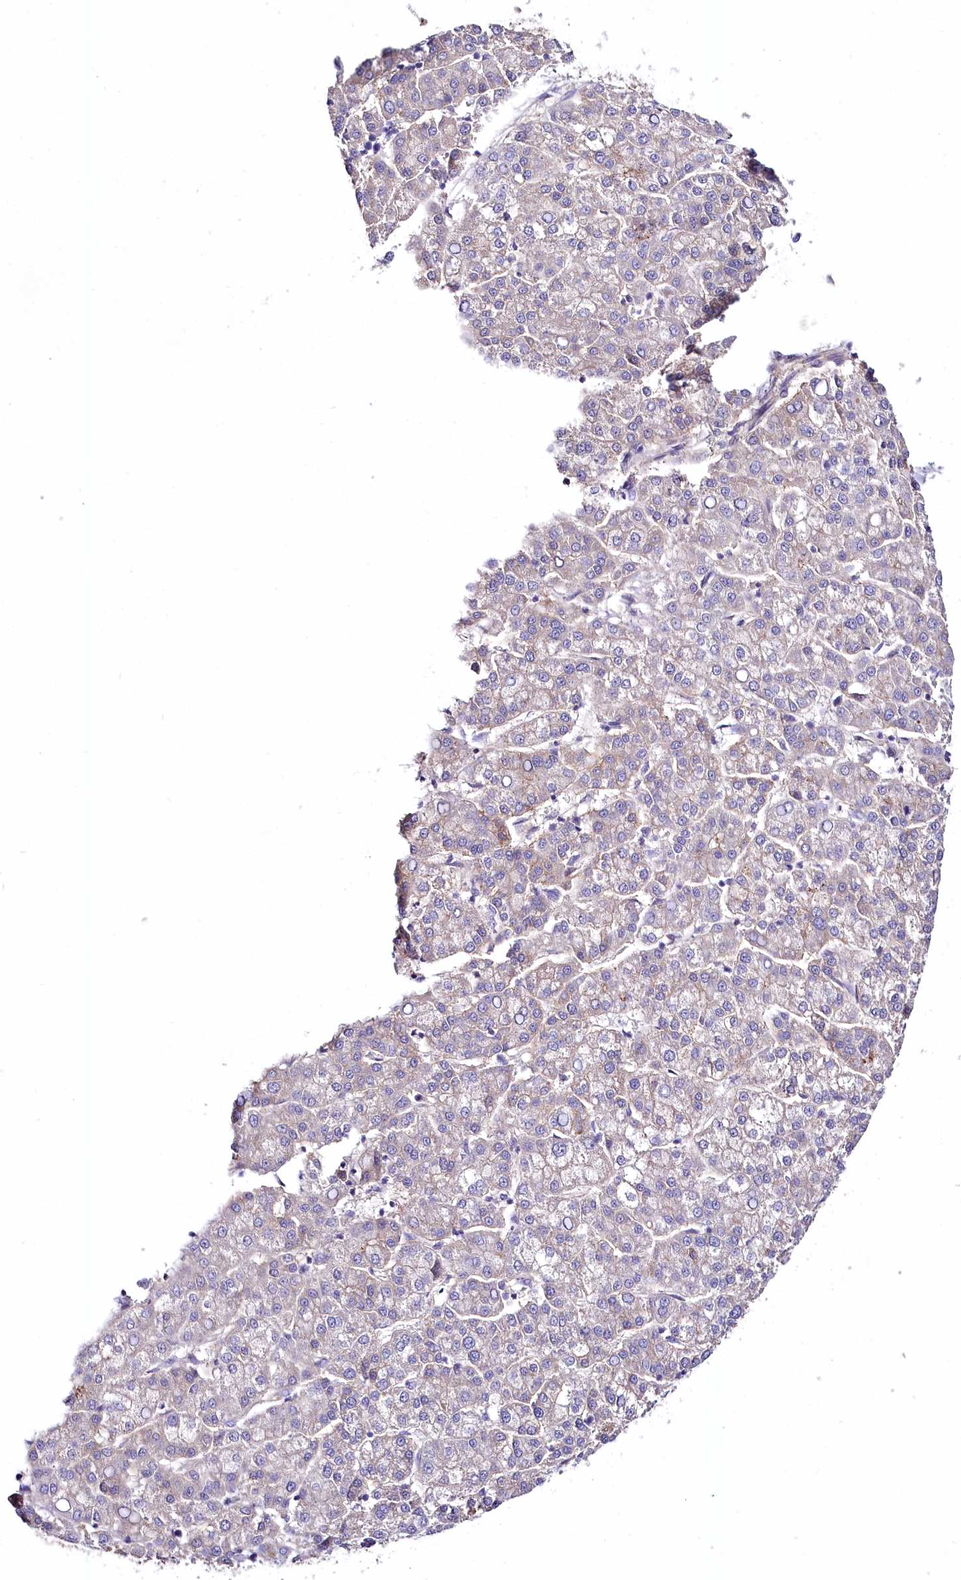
{"staining": {"intensity": "negative", "quantity": "none", "location": "none"}, "tissue": "liver cancer", "cell_type": "Tumor cells", "image_type": "cancer", "snomed": [{"axis": "morphology", "description": "Carcinoma, Hepatocellular, NOS"}, {"axis": "topography", "description": "Liver"}], "caption": "This is an immunohistochemistry (IHC) micrograph of human hepatocellular carcinoma (liver). There is no staining in tumor cells.", "gene": "CEP164", "patient": {"sex": "female", "age": 58}}